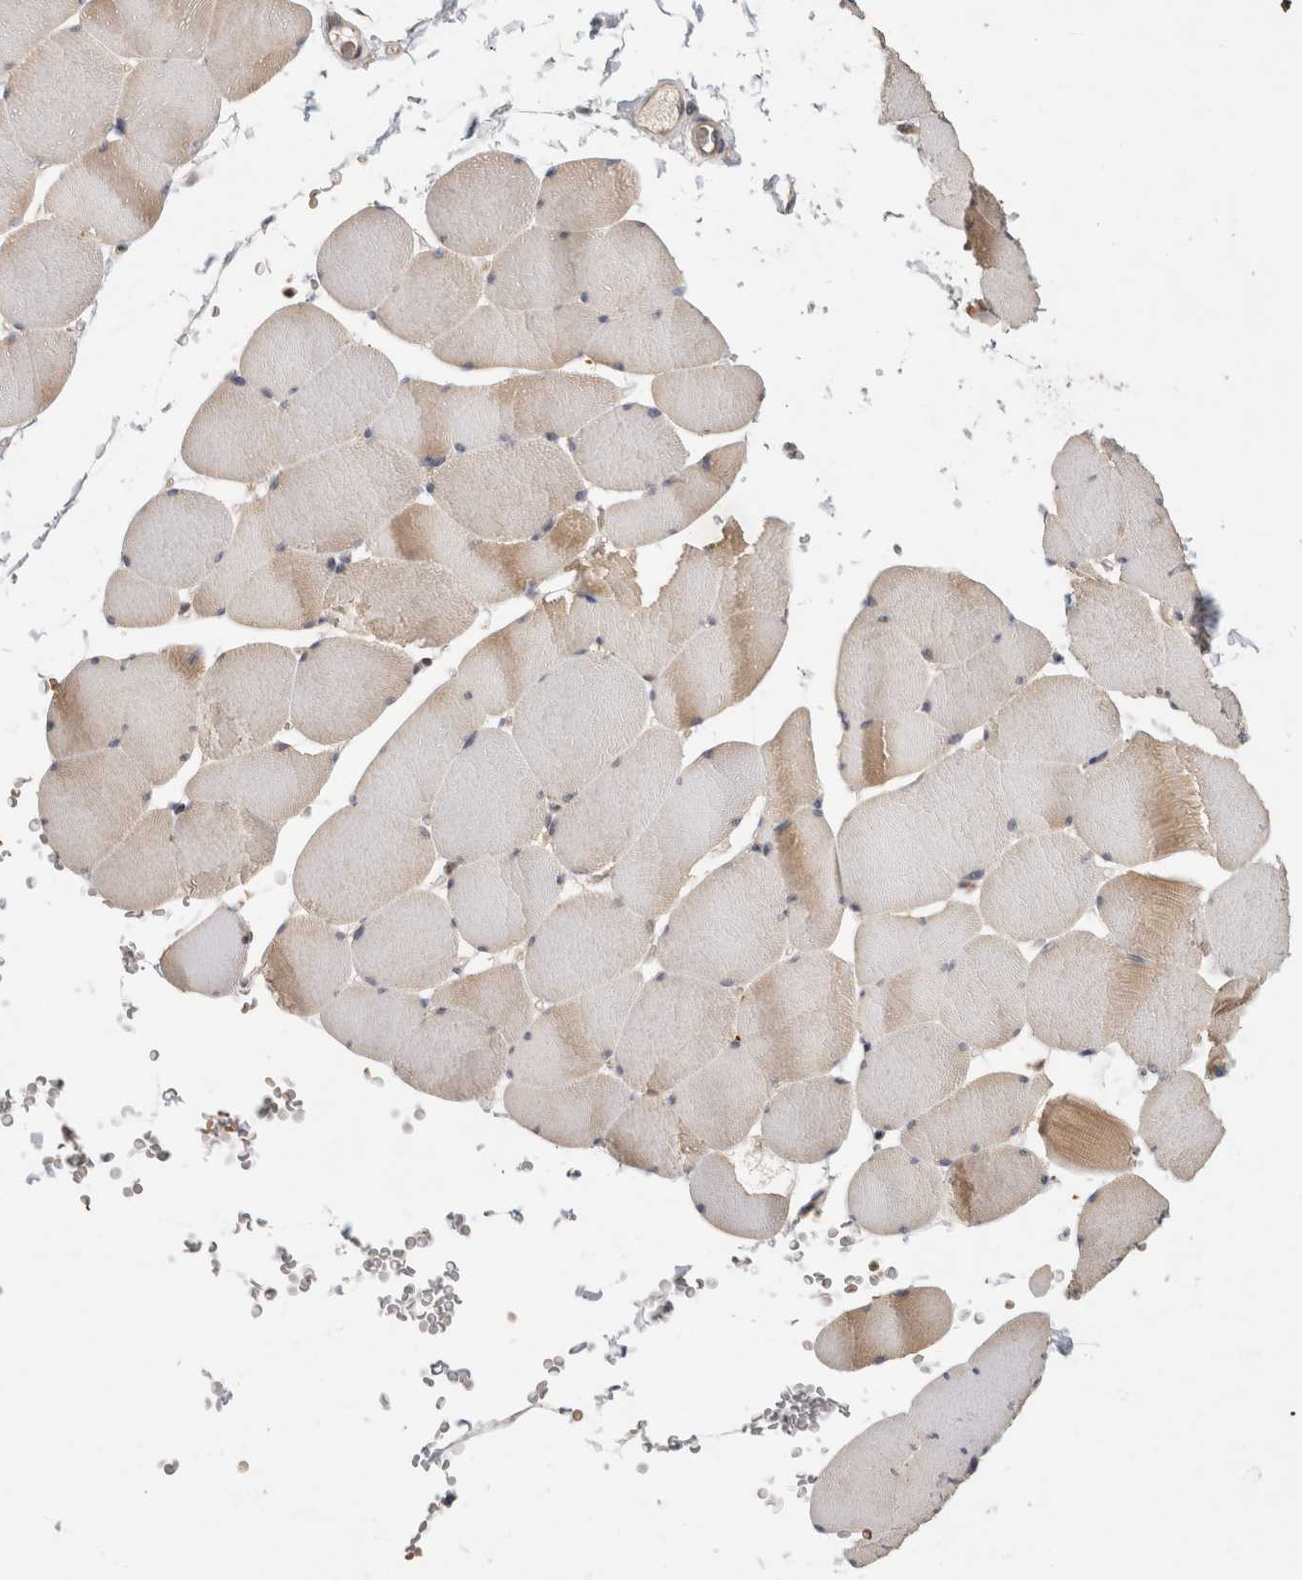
{"staining": {"intensity": "moderate", "quantity": "25%-75%", "location": "cytoplasmic/membranous"}, "tissue": "skeletal muscle", "cell_type": "Myocytes", "image_type": "normal", "snomed": [{"axis": "morphology", "description": "Normal tissue, NOS"}, {"axis": "topography", "description": "Skeletal muscle"}], "caption": "Brown immunohistochemical staining in normal human skeletal muscle displays moderate cytoplasmic/membranous positivity in approximately 25%-75% of myocytes. The staining was performed using DAB (3,3'-diaminobenzidine), with brown indicating positive protein expression. Nuclei are stained blue with hematoxylin.", "gene": "APOL2", "patient": {"sex": "male", "age": 62}}